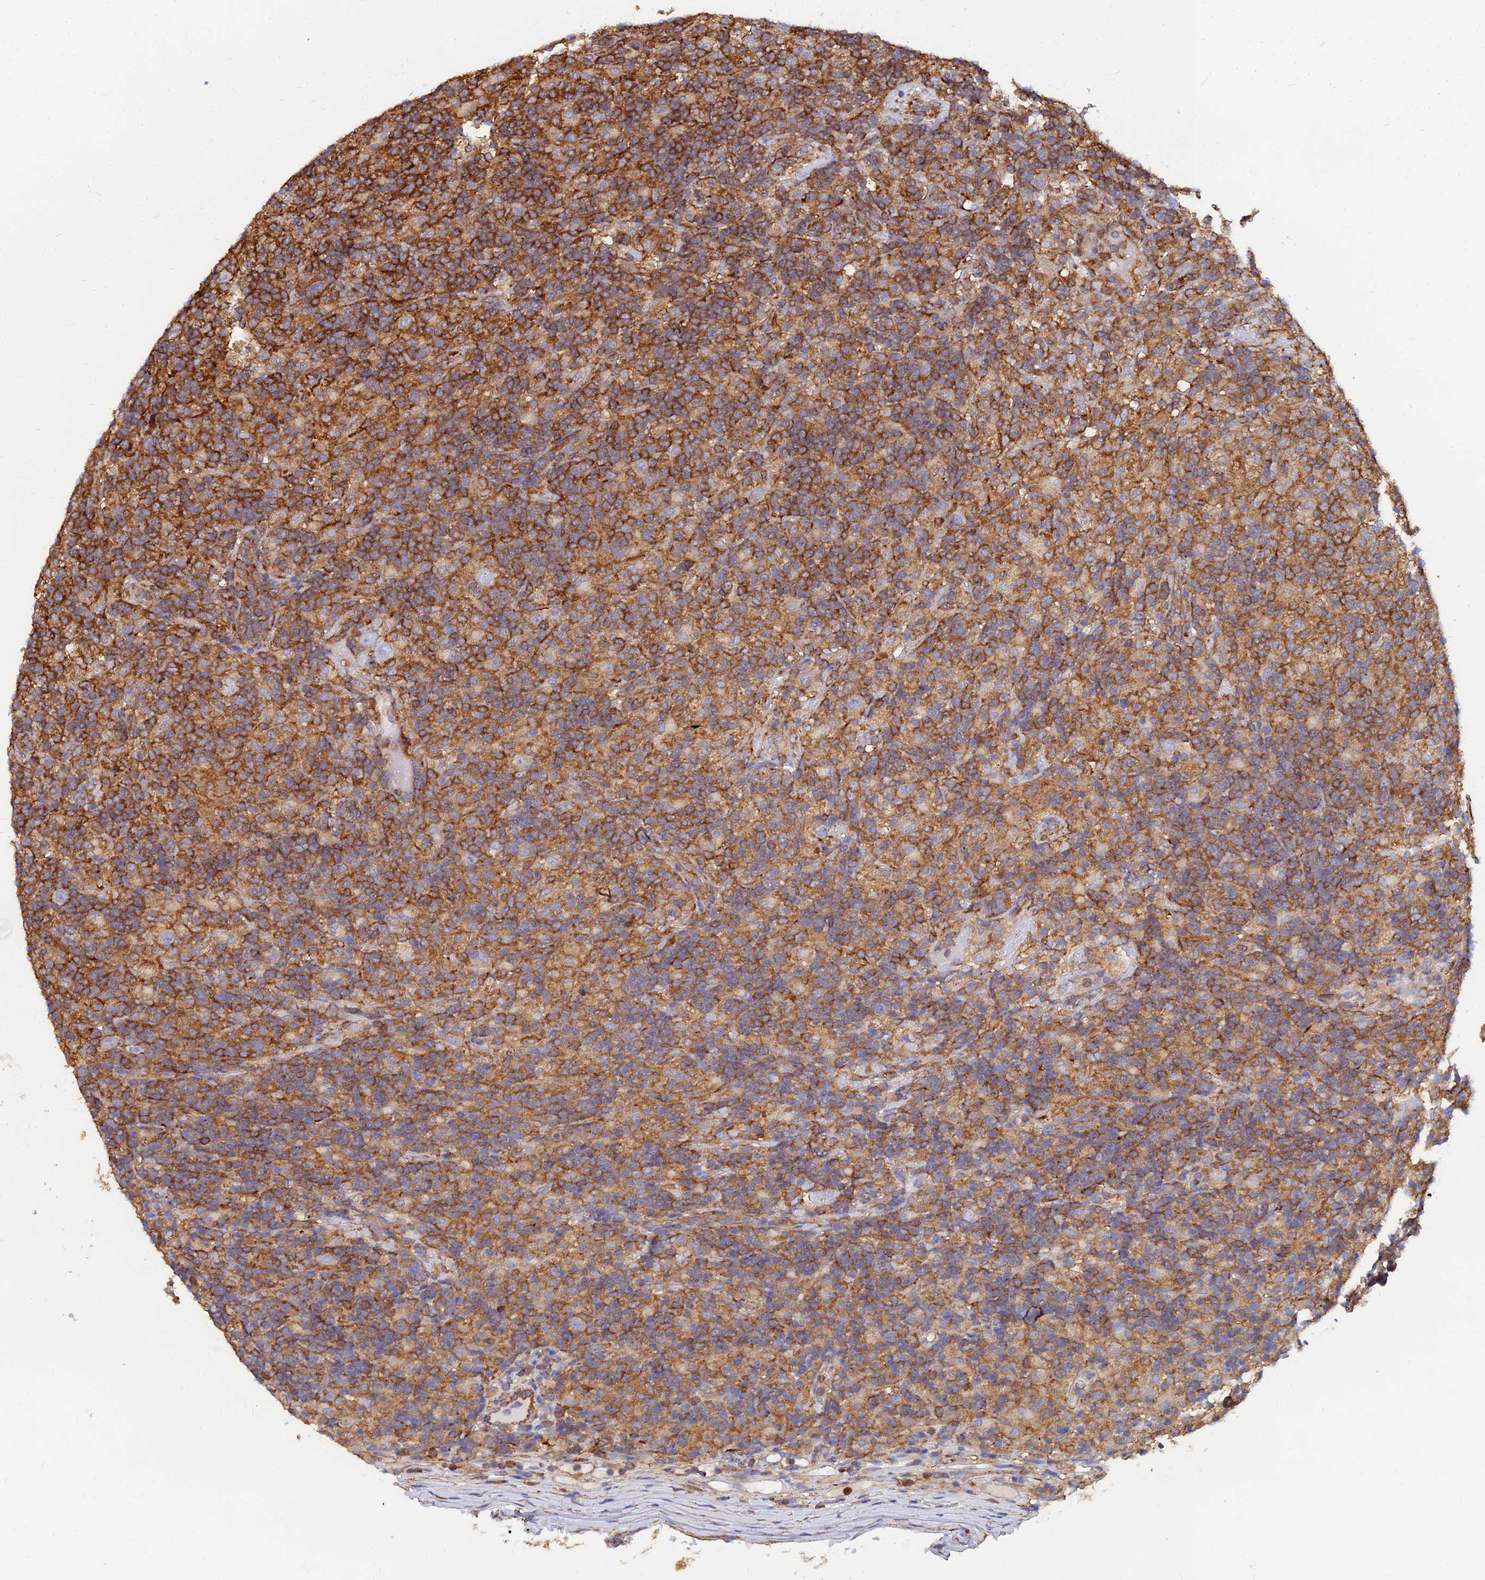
{"staining": {"intensity": "negative", "quantity": "none", "location": "none"}, "tissue": "lymphoma", "cell_type": "Tumor cells", "image_type": "cancer", "snomed": [{"axis": "morphology", "description": "Hodgkin's disease, NOS"}, {"axis": "topography", "description": "Lymph node"}], "caption": "Immunohistochemical staining of lymphoma demonstrates no significant staining in tumor cells.", "gene": "GPR42", "patient": {"sex": "male", "age": 70}}